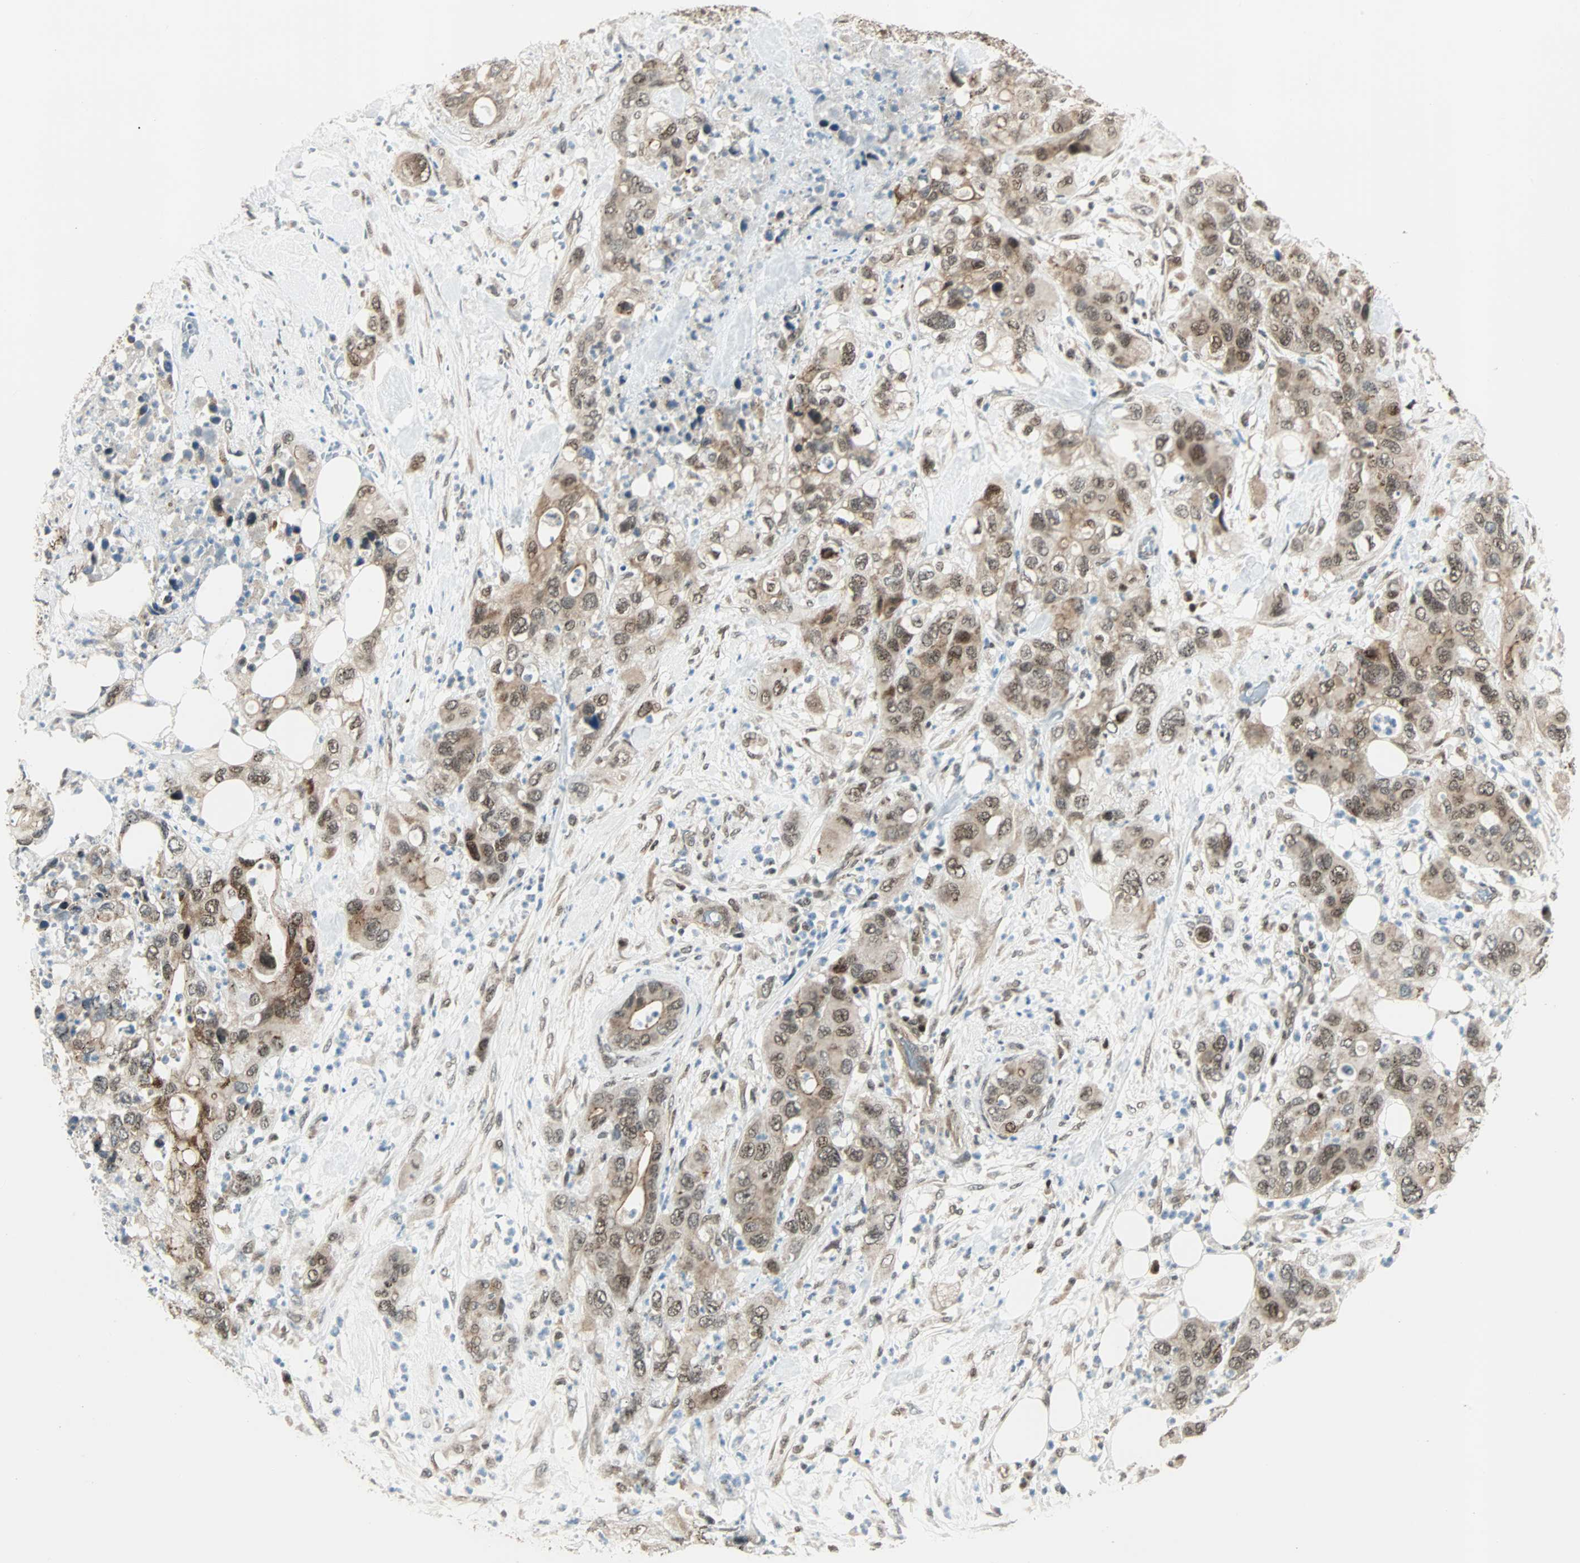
{"staining": {"intensity": "weak", "quantity": ">75%", "location": "cytoplasmic/membranous,nuclear"}, "tissue": "pancreatic cancer", "cell_type": "Tumor cells", "image_type": "cancer", "snomed": [{"axis": "morphology", "description": "Adenocarcinoma, NOS"}, {"axis": "topography", "description": "Pancreas"}], "caption": "The histopathology image shows immunohistochemical staining of pancreatic cancer. There is weak cytoplasmic/membranous and nuclear expression is identified in about >75% of tumor cells. The staining was performed using DAB (3,3'-diaminobenzidine), with brown indicating positive protein expression. Nuclei are stained blue with hematoxylin.", "gene": "CBX4", "patient": {"sex": "female", "age": 71}}